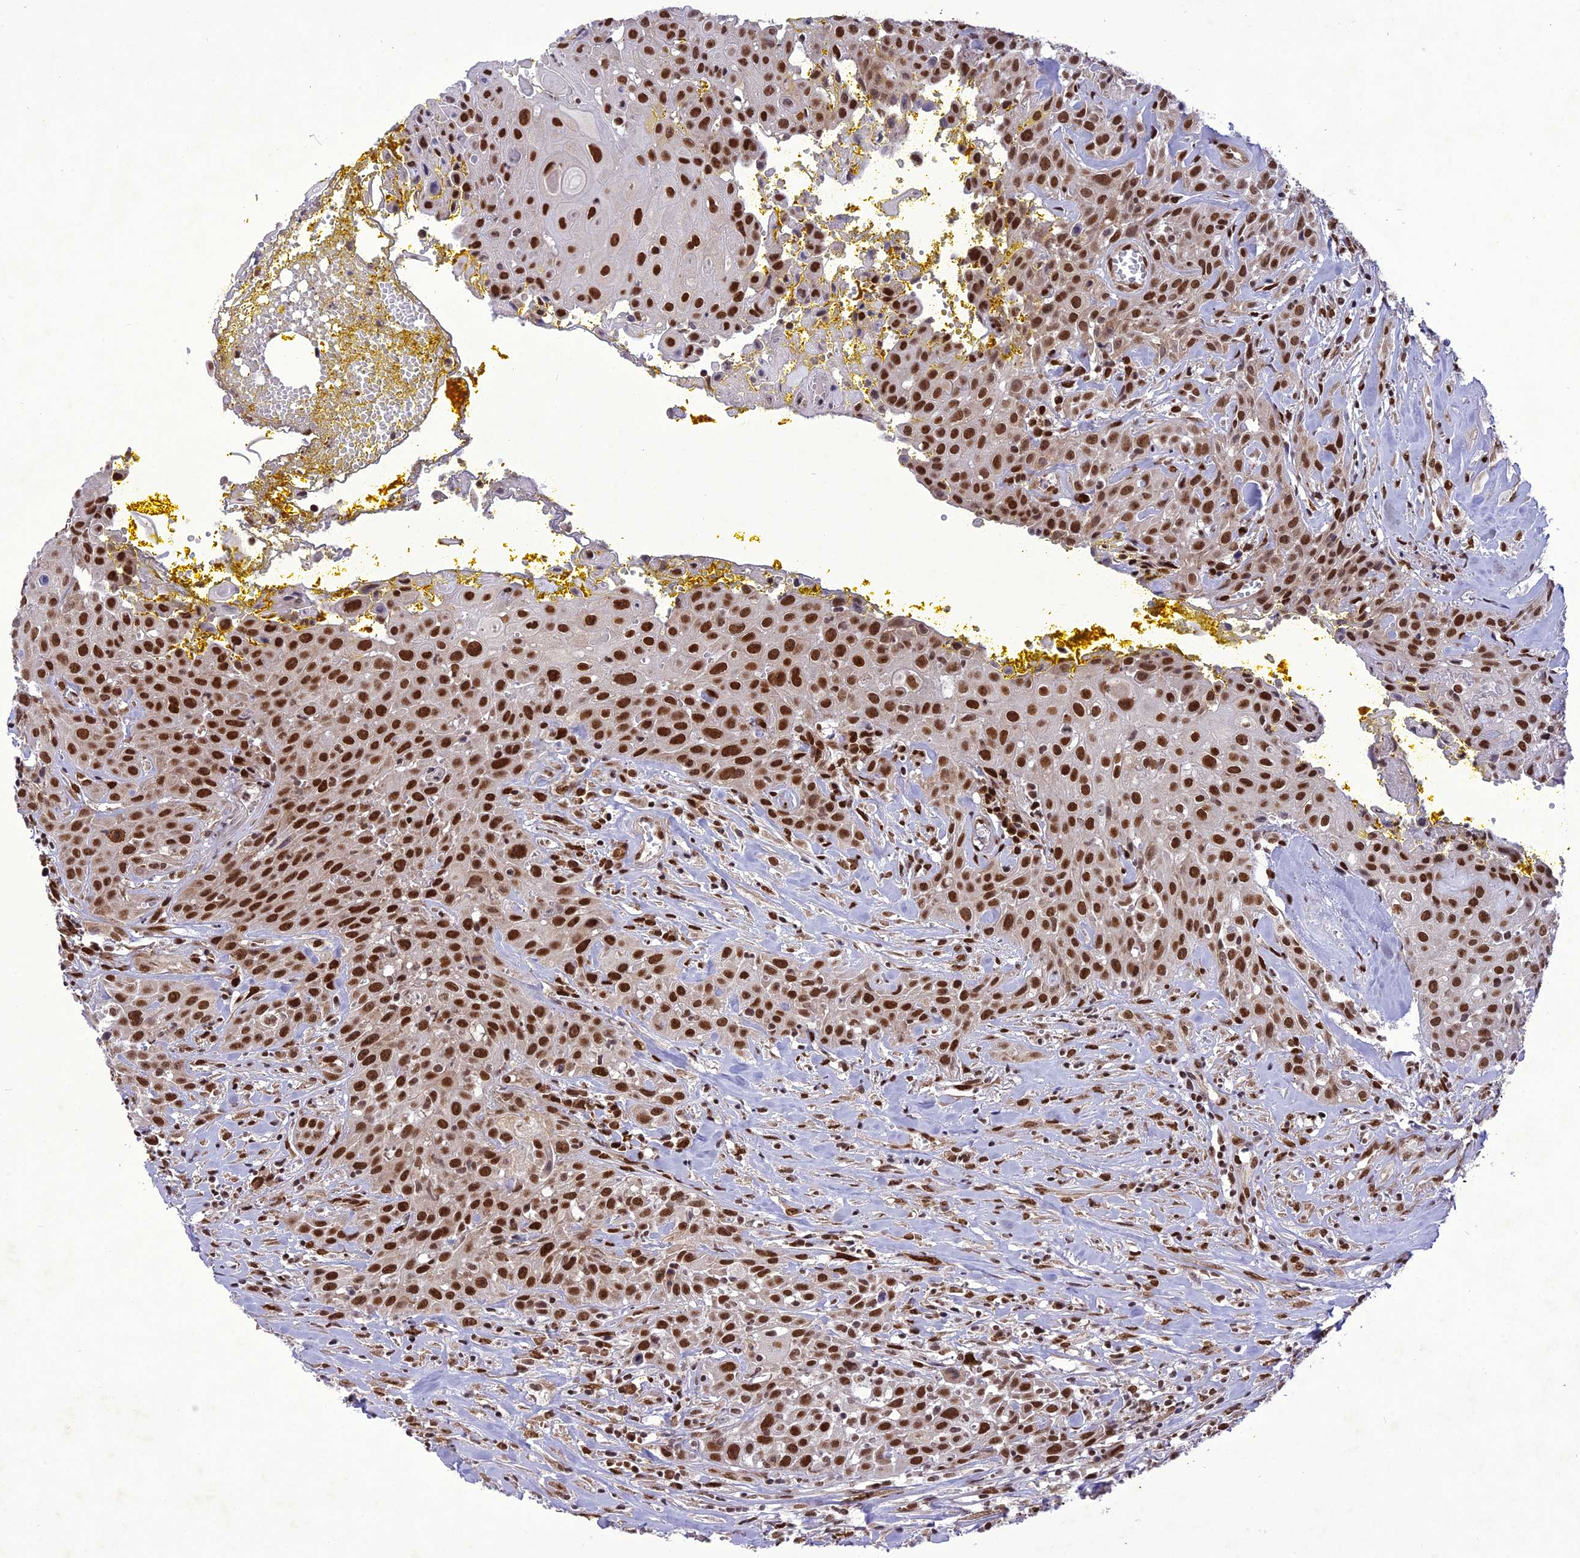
{"staining": {"intensity": "strong", "quantity": ">75%", "location": "nuclear"}, "tissue": "head and neck cancer", "cell_type": "Tumor cells", "image_type": "cancer", "snomed": [{"axis": "morphology", "description": "Squamous cell carcinoma, NOS"}, {"axis": "topography", "description": "Oral tissue"}, {"axis": "topography", "description": "Head-Neck"}], "caption": "The histopathology image displays immunohistochemical staining of head and neck cancer (squamous cell carcinoma). There is strong nuclear staining is appreciated in about >75% of tumor cells.", "gene": "DDX1", "patient": {"sex": "female", "age": 82}}